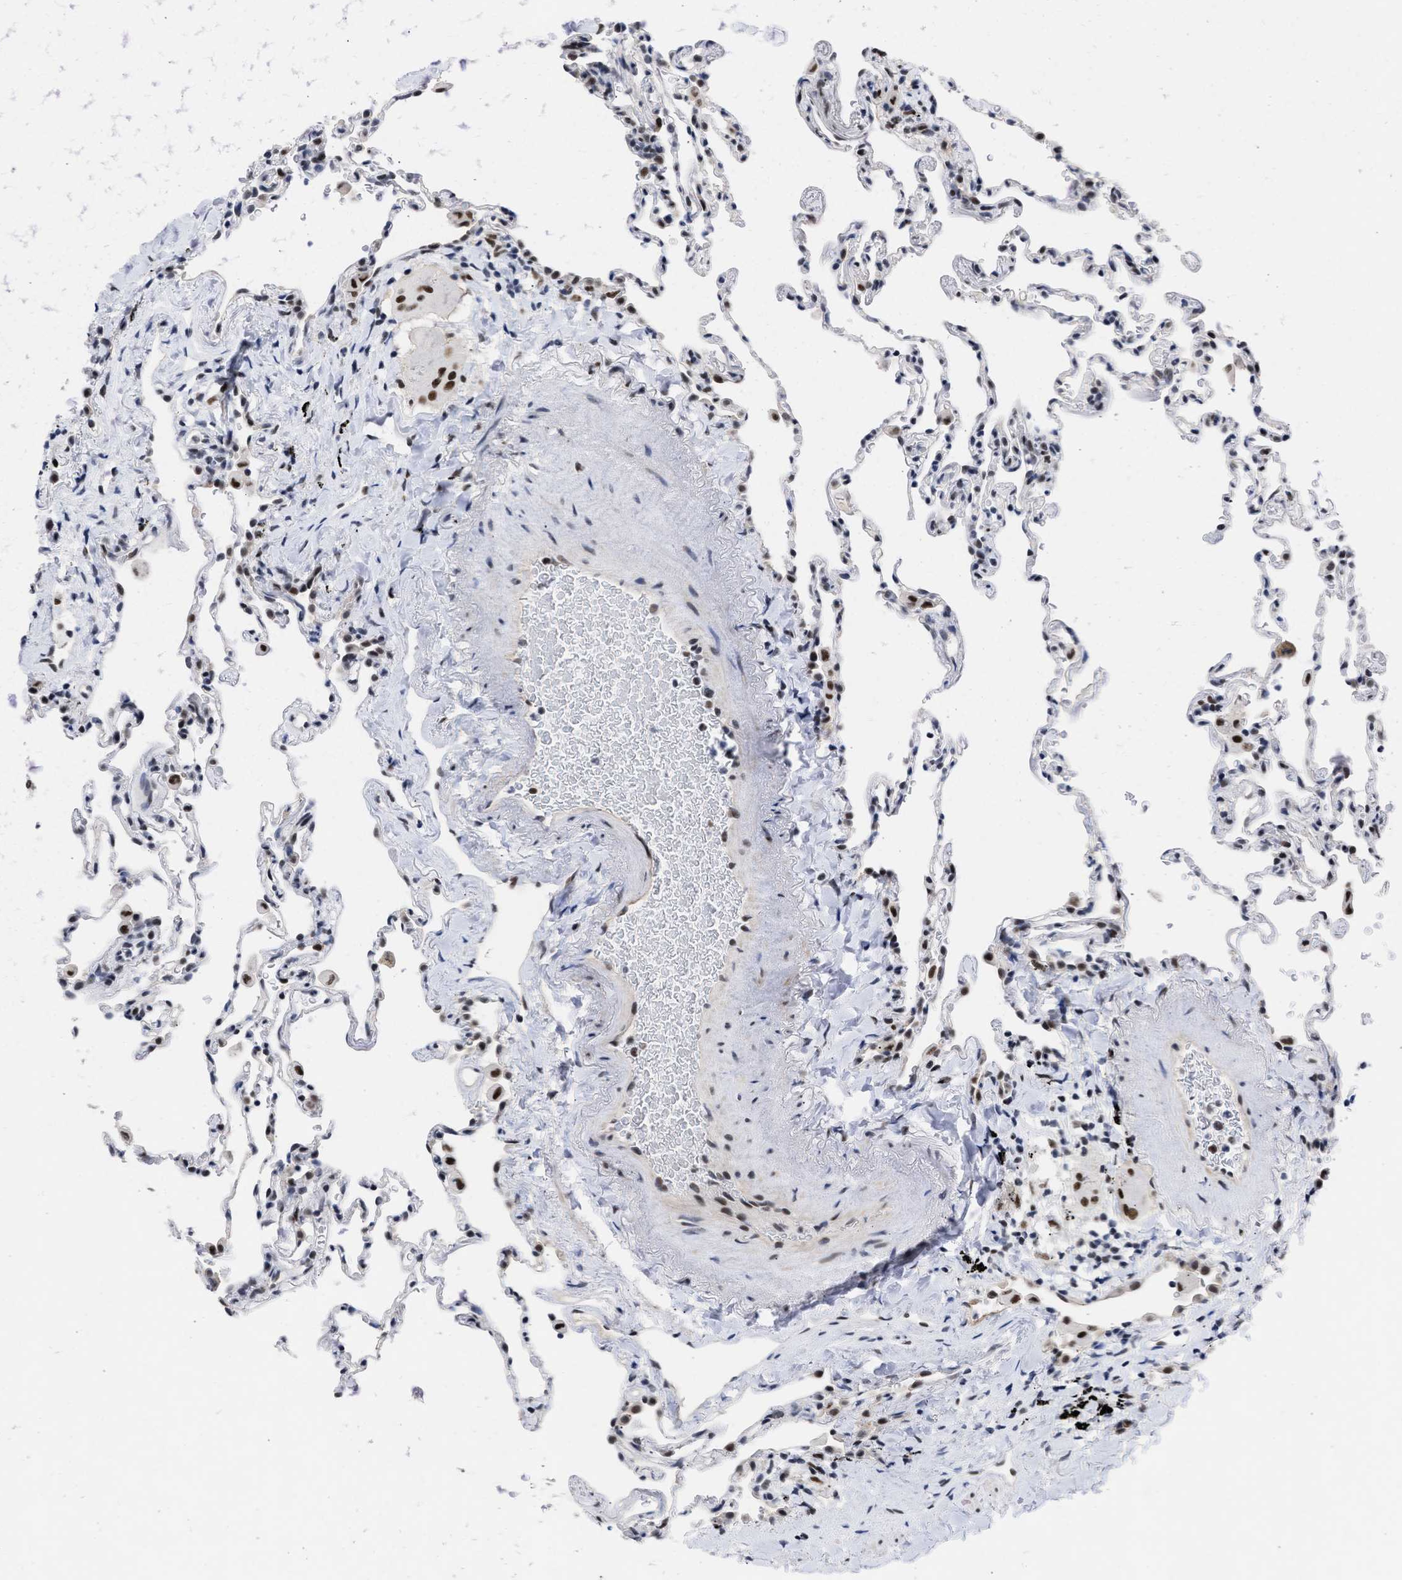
{"staining": {"intensity": "strong", "quantity": "<25%", "location": "nuclear"}, "tissue": "lung", "cell_type": "Alveolar cells", "image_type": "normal", "snomed": [{"axis": "morphology", "description": "Normal tissue, NOS"}, {"axis": "topography", "description": "Lung"}], "caption": "Human lung stained for a protein (brown) exhibits strong nuclear positive expression in approximately <25% of alveolar cells.", "gene": "DDX41", "patient": {"sex": "male", "age": 59}}